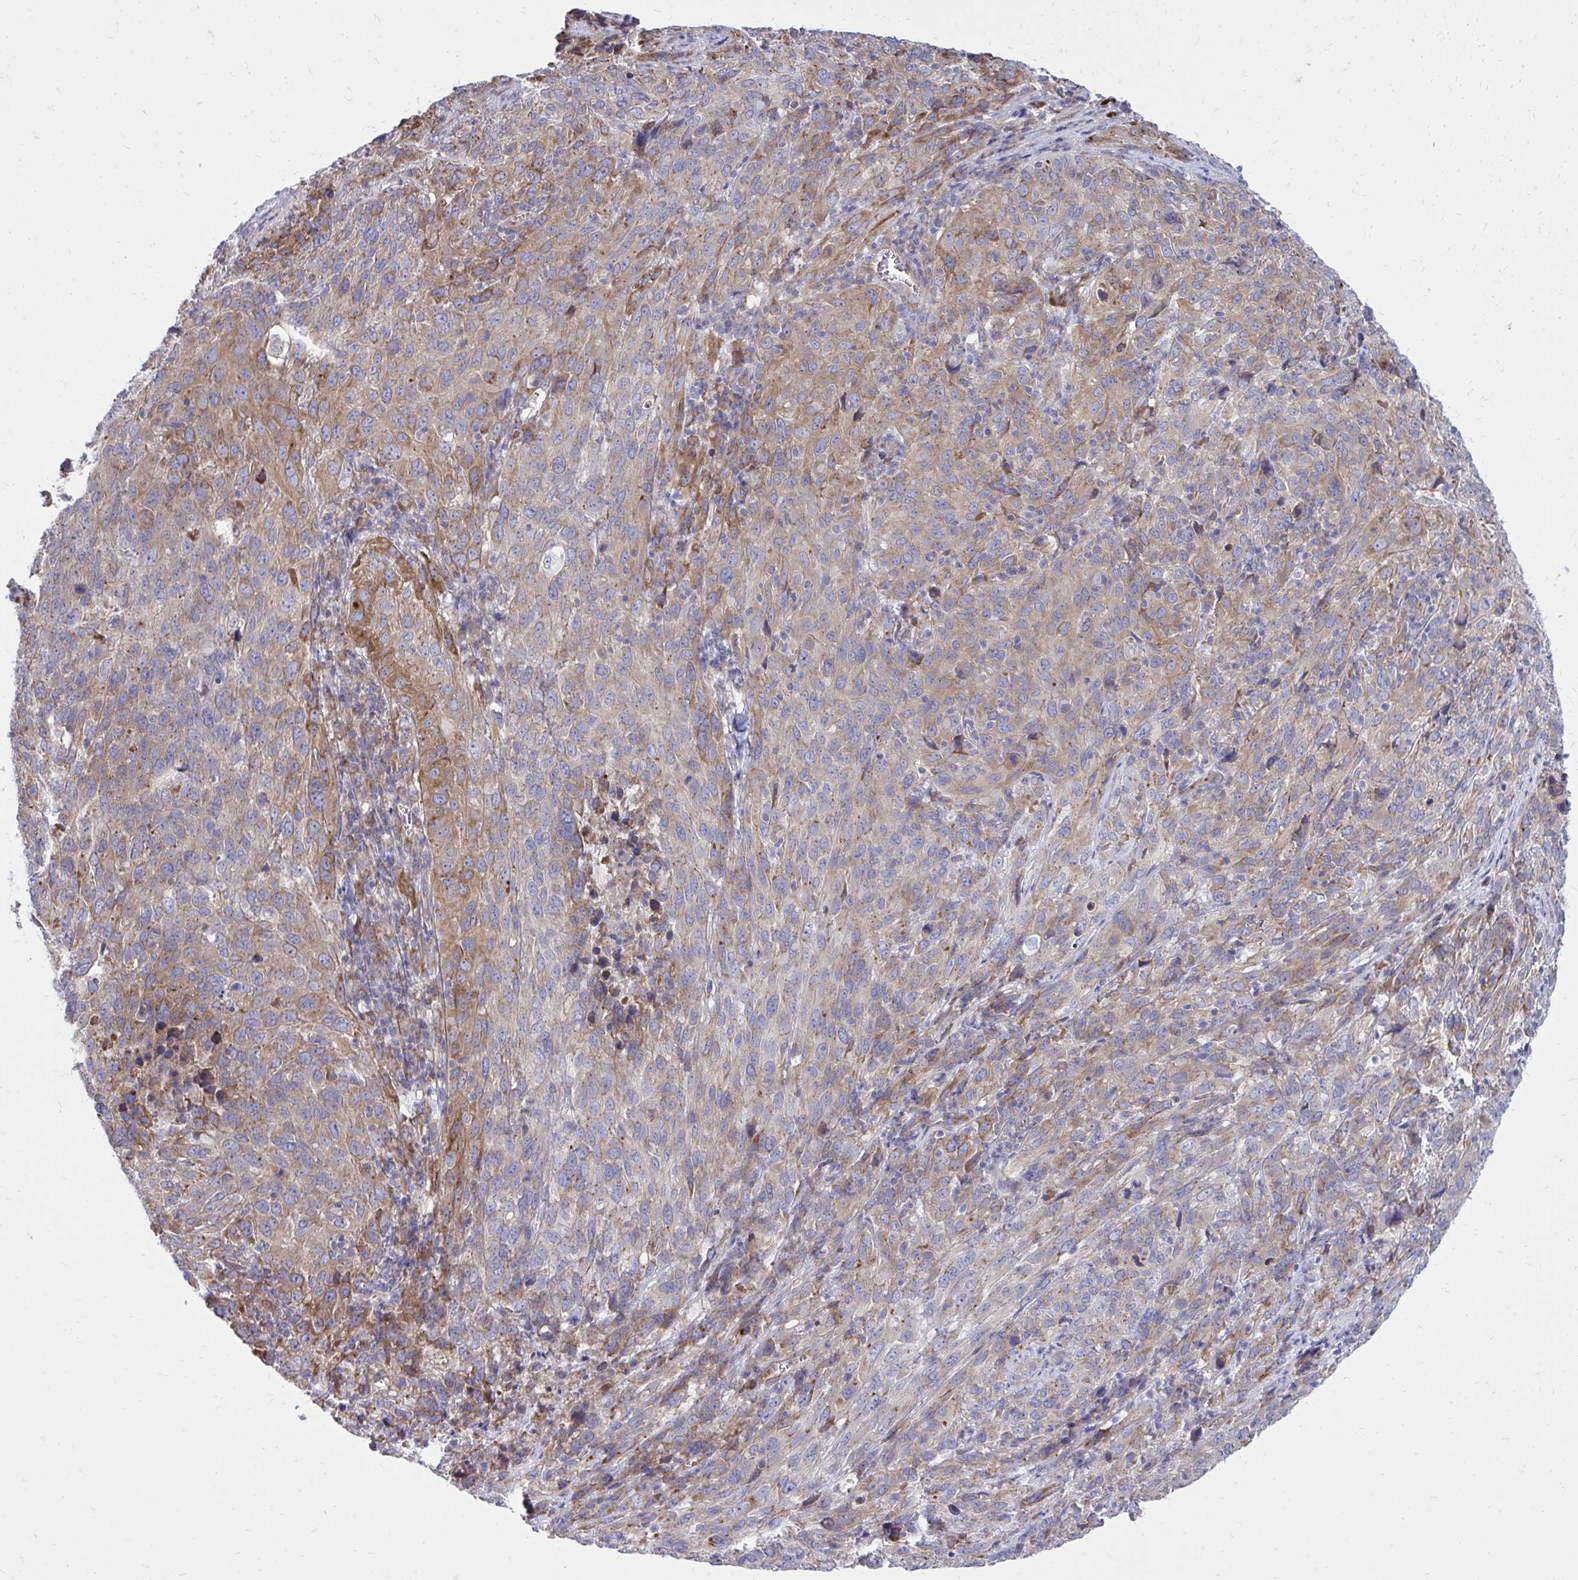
{"staining": {"intensity": "moderate", "quantity": "25%-75%", "location": "cytoplasmic/membranous"}, "tissue": "cervical cancer", "cell_type": "Tumor cells", "image_type": "cancer", "snomed": [{"axis": "morphology", "description": "Squamous cell carcinoma, NOS"}, {"axis": "topography", "description": "Cervix"}], "caption": "Tumor cells display moderate cytoplasmic/membranous positivity in about 25%-75% of cells in squamous cell carcinoma (cervical).", "gene": "METTL9", "patient": {"sex": "female", "age": 51}}